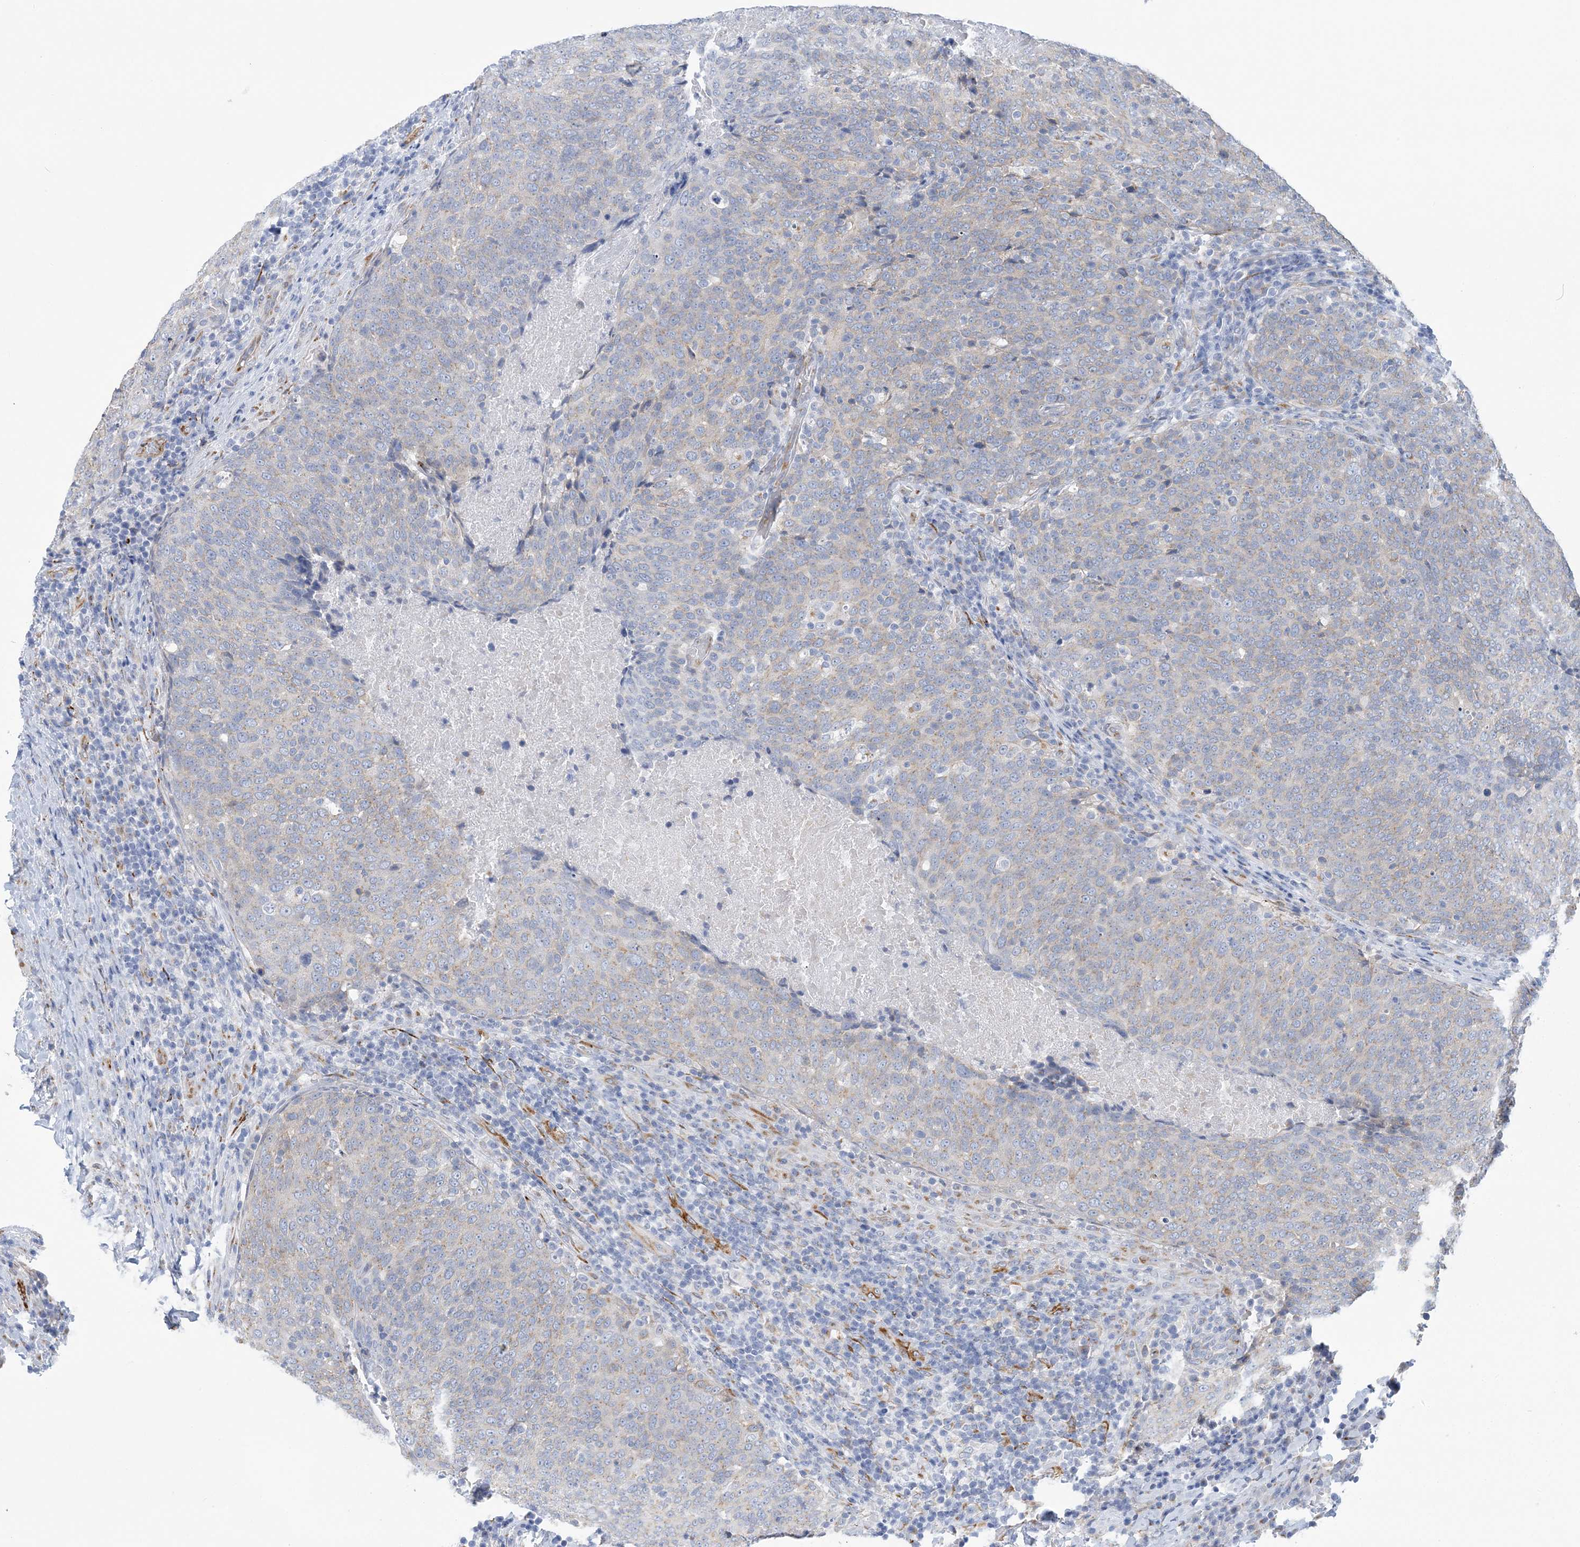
{"staining": {"intensity": "weak", "quantity": "<25%", "location": "cytoplasmic/membranous"}, "tissue": "head and neck cancer", "cell_type": "Tumor cells", "image_type": "cancer", "snomed": [{"axis": "morphology", "description": "Squamous cell carcinoma, NOS"}, {"axis": "morphology", "description": "Squamous cell carcinoma, metastatic, NOS"}, {"axis": "topography", "description": "Lymph node"}, {"axis": "topography", "description": "Head-Neck"}], "caption": "The image exhibits no staining of tumor cells in head and neck cancer (metastatic squamous cell carcinoma).", "gene": "PLEKHG4B", "patient": {"sex": "male", "age": 62}}